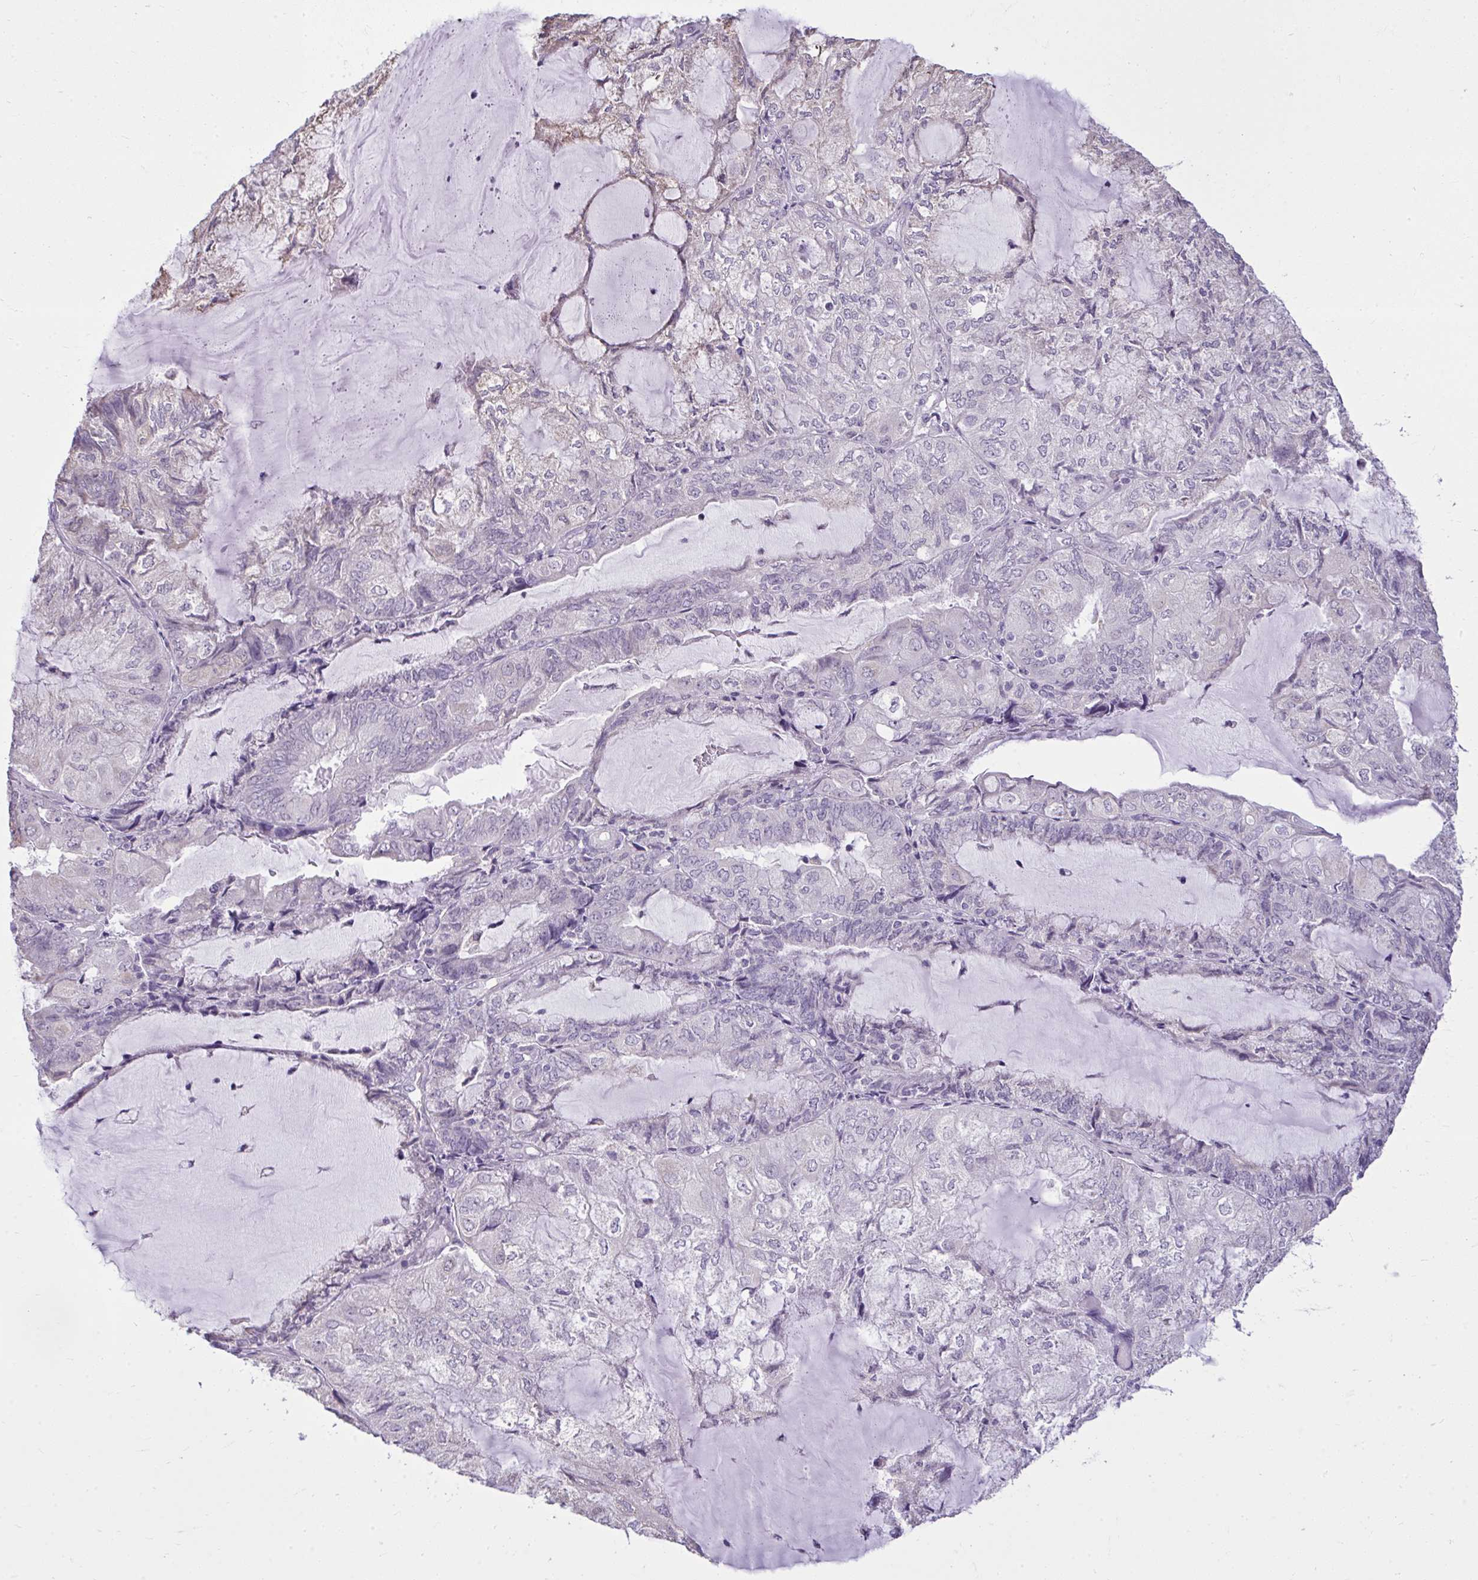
{"staining": {"intensity": "negative", "quantity": "none", "location": "none"}, "tissue": "endometrial cancer", "cell_type": "Tumor cells", "image_type": "cancer", "snomed": [{"axis": "morphology", "description": "Adenocarcinoma, NOS"}, {"axis": "topography", "description": "Endometrium"}], "caption": "Immunohistochemistry (IHC) of human endometrial cancer exhibits no staining in tumor cells. (Immunohistochemistry (IHC), brightfield microscopy, high magnification).", "gene": "NPPA", "patient": {"sex": "female", "age": 81}}